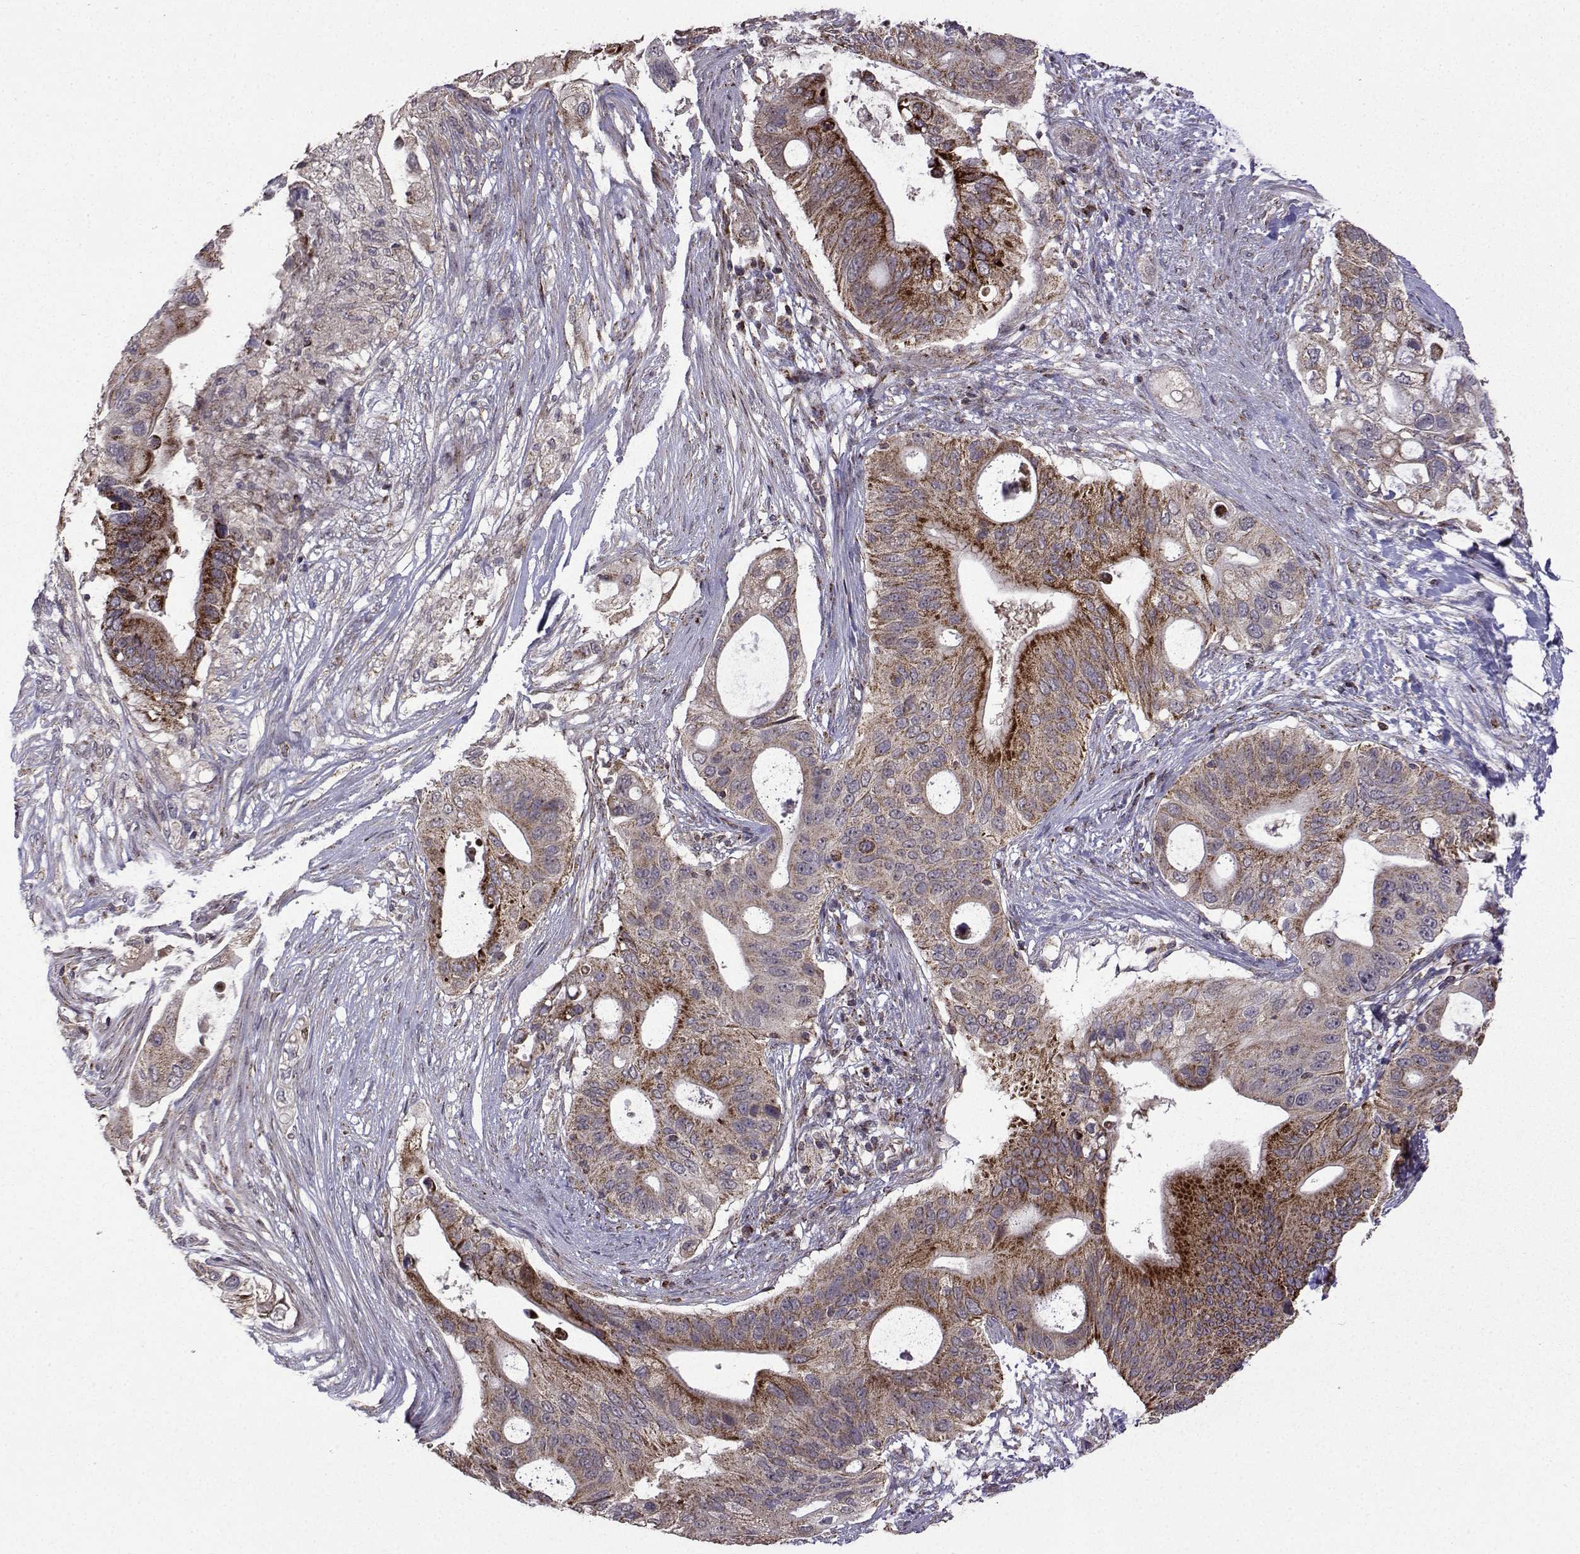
{"staining": {"intensity": "strong", "quantity": "<25%", "location": "cytoplasmic/membranous"}, "tissue": "pancreatic cancer", "cell_type": "Tumor cells", "image_type": "cancer", "snomed": [{"axis": "morphology", "description": "Adenocarcinoma, NOS"}, {"axis": "topography", "description": "Pancreas"}], "caption": "Protein staining by IHC demonstrates strong cytoplasmic/membranous positivity in about <25% of tumor cells in pancreatic cancer (adenocarcinoma).", "gene": "TAB2", "patient": {"sex": "female", "age": 72}}